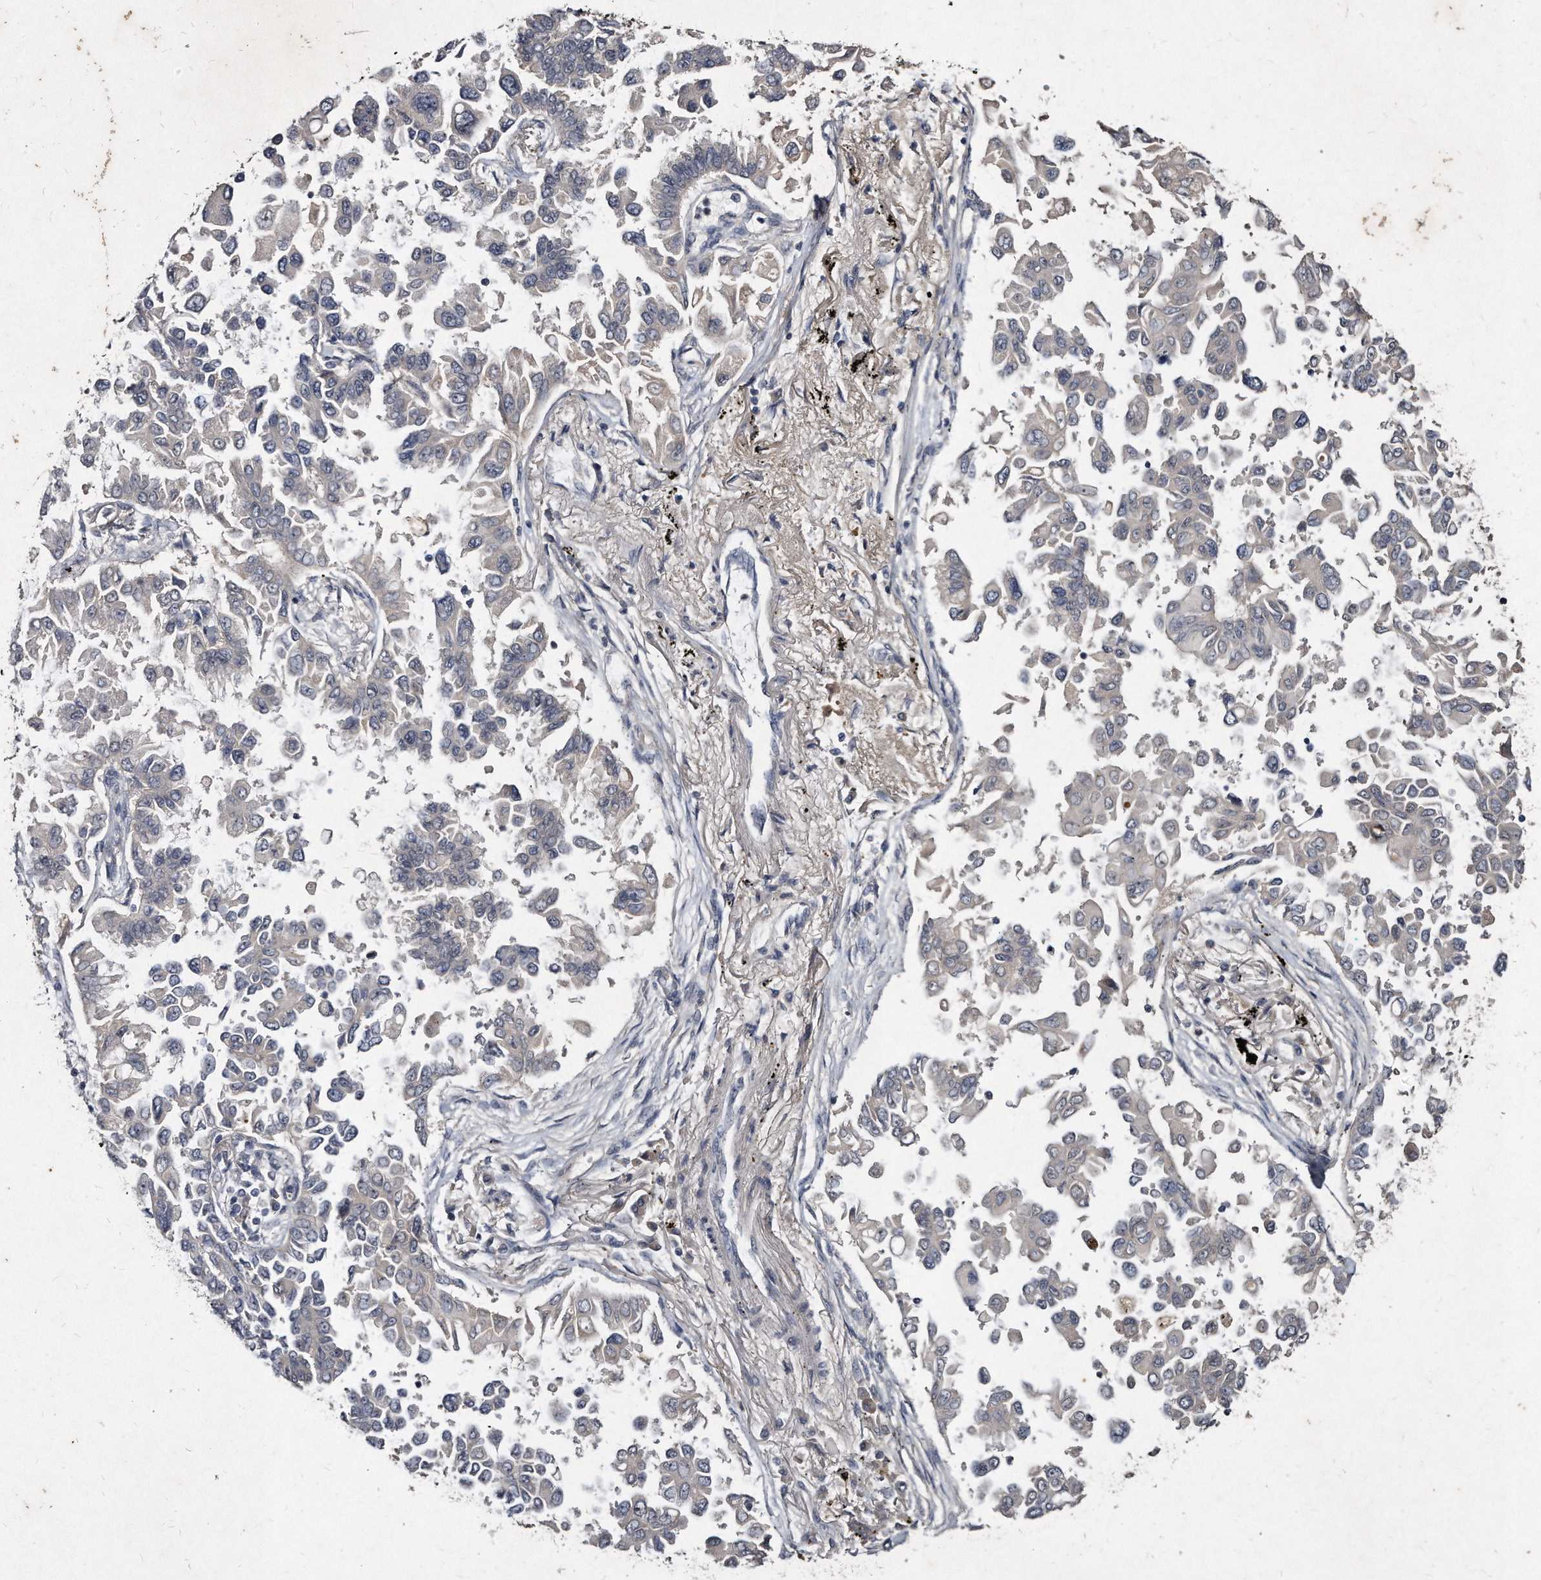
{"staining": {"intensity": "negative", "quantity": "none", "location": "none"}, "tissue": "lung cancer", "cell_type": "Tumor cells", "image_type": "cancer", "snomed": [{"axis": "morphology", "description": "Adenocarcinoma, NOS"}, {"axis": "topography", "description": "Lung"}], "caption": "Photomicrograph shows no significant protein expression in tumor cells of lung cancer.", "gene": "KLHDC3", "patient": {"sex": "female", "age": 67}}